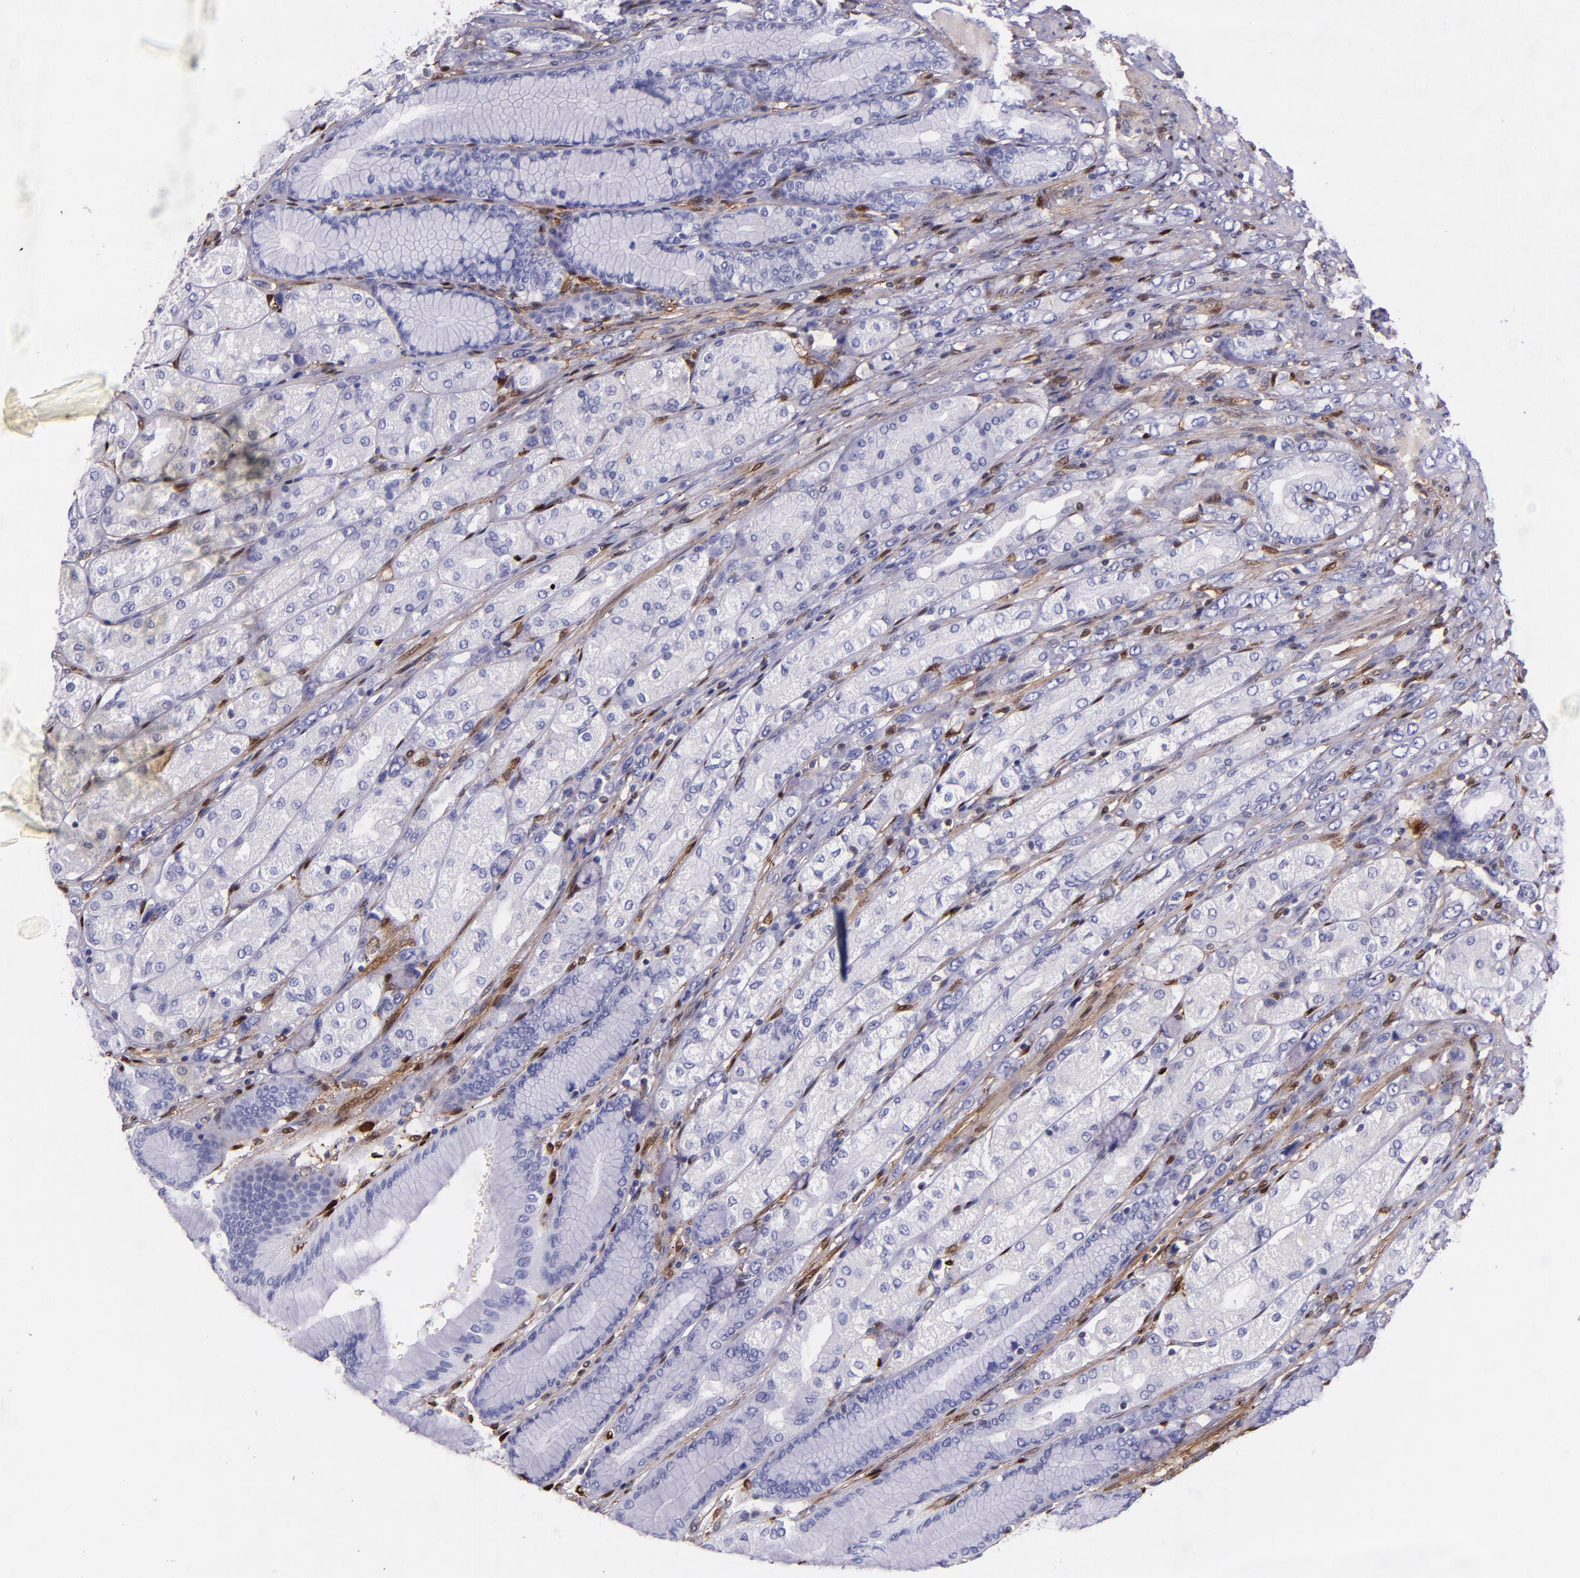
{"staining": {"intensity": "negative", "quantity": "none", "location": "none"}, "tissue": "stomach", "cell_type": "Glandular cells", "image_type": "normal", "snomed": [{"axis": "morphology", "description": "Normal tissue, NOS"}, {"axis": "morphology", "description": "Adenocarcinoma, NOS"}, {"axis": "topography", "description": "Stomach"}, {"axis": "topography", "description": "Stomach, lower"}], "caption": "Image shows no significant protein positivity in glandular cells of unremarkable stomach. Brightfield microscopy of immunohistochemistry stained with DAB (brown) and hematoxylin (blue), captured at high magnification.", "gene": "LGALS1", "patient": {"sex": "female", "age": 65}}